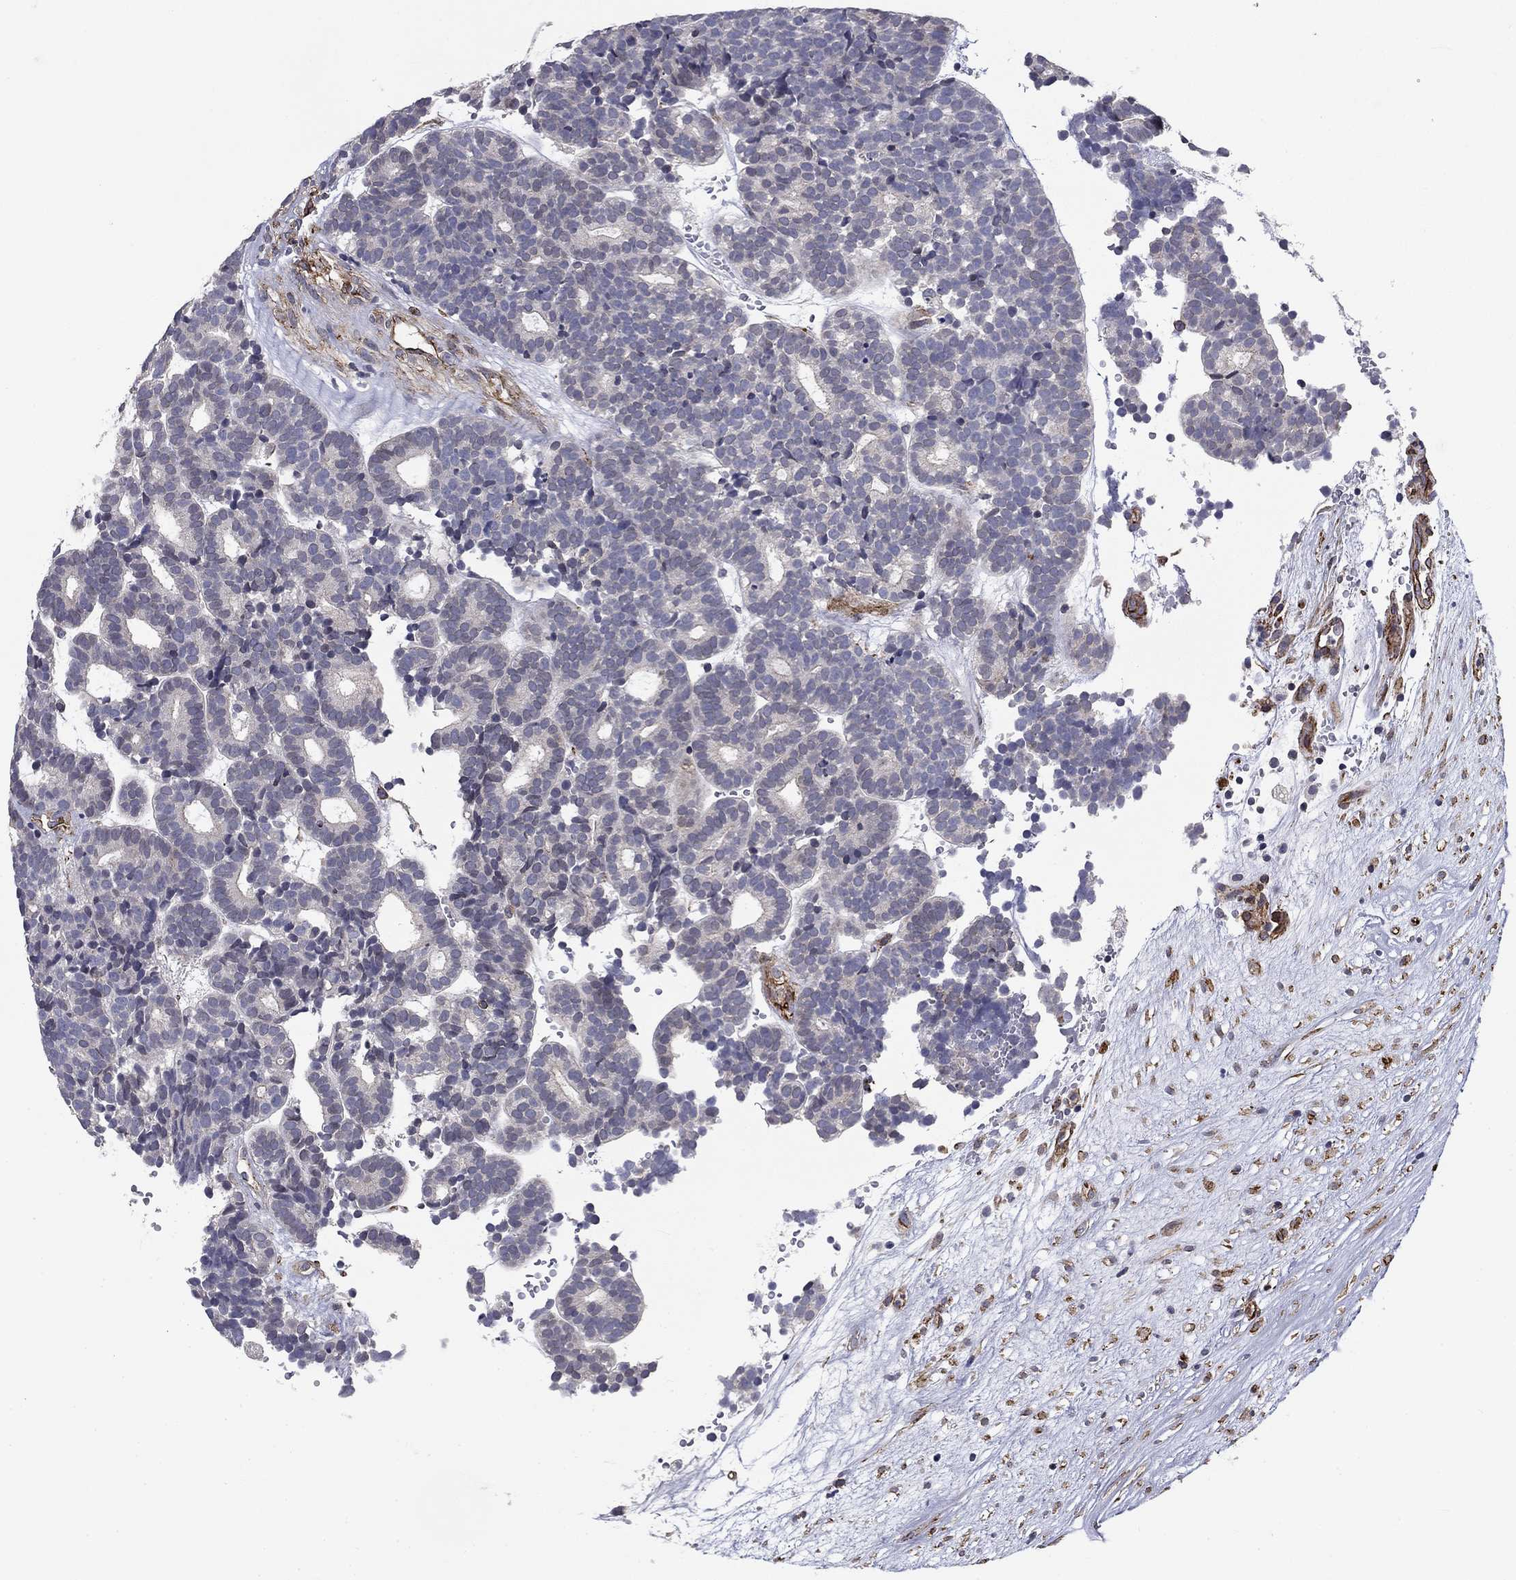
{"staining": {"intensity": "negative", "quantity": "none", "location": "none"}, "tissue": "head and neck cancer", "cell_type": "Tumor cells", "image_type": "cancer", "snomed": [{"axis": "morphology", "description": "Adenocarcinoma, NOS"}, {"axis": "topography", "description": "Head-Neck"}], "caption": "Head and neck adenocarcinoma was stained to show a protein in brown. There is no significant expression in tumor cells.", "gene": "SYNC", "patient": {"sex": "female", "age": 81}}